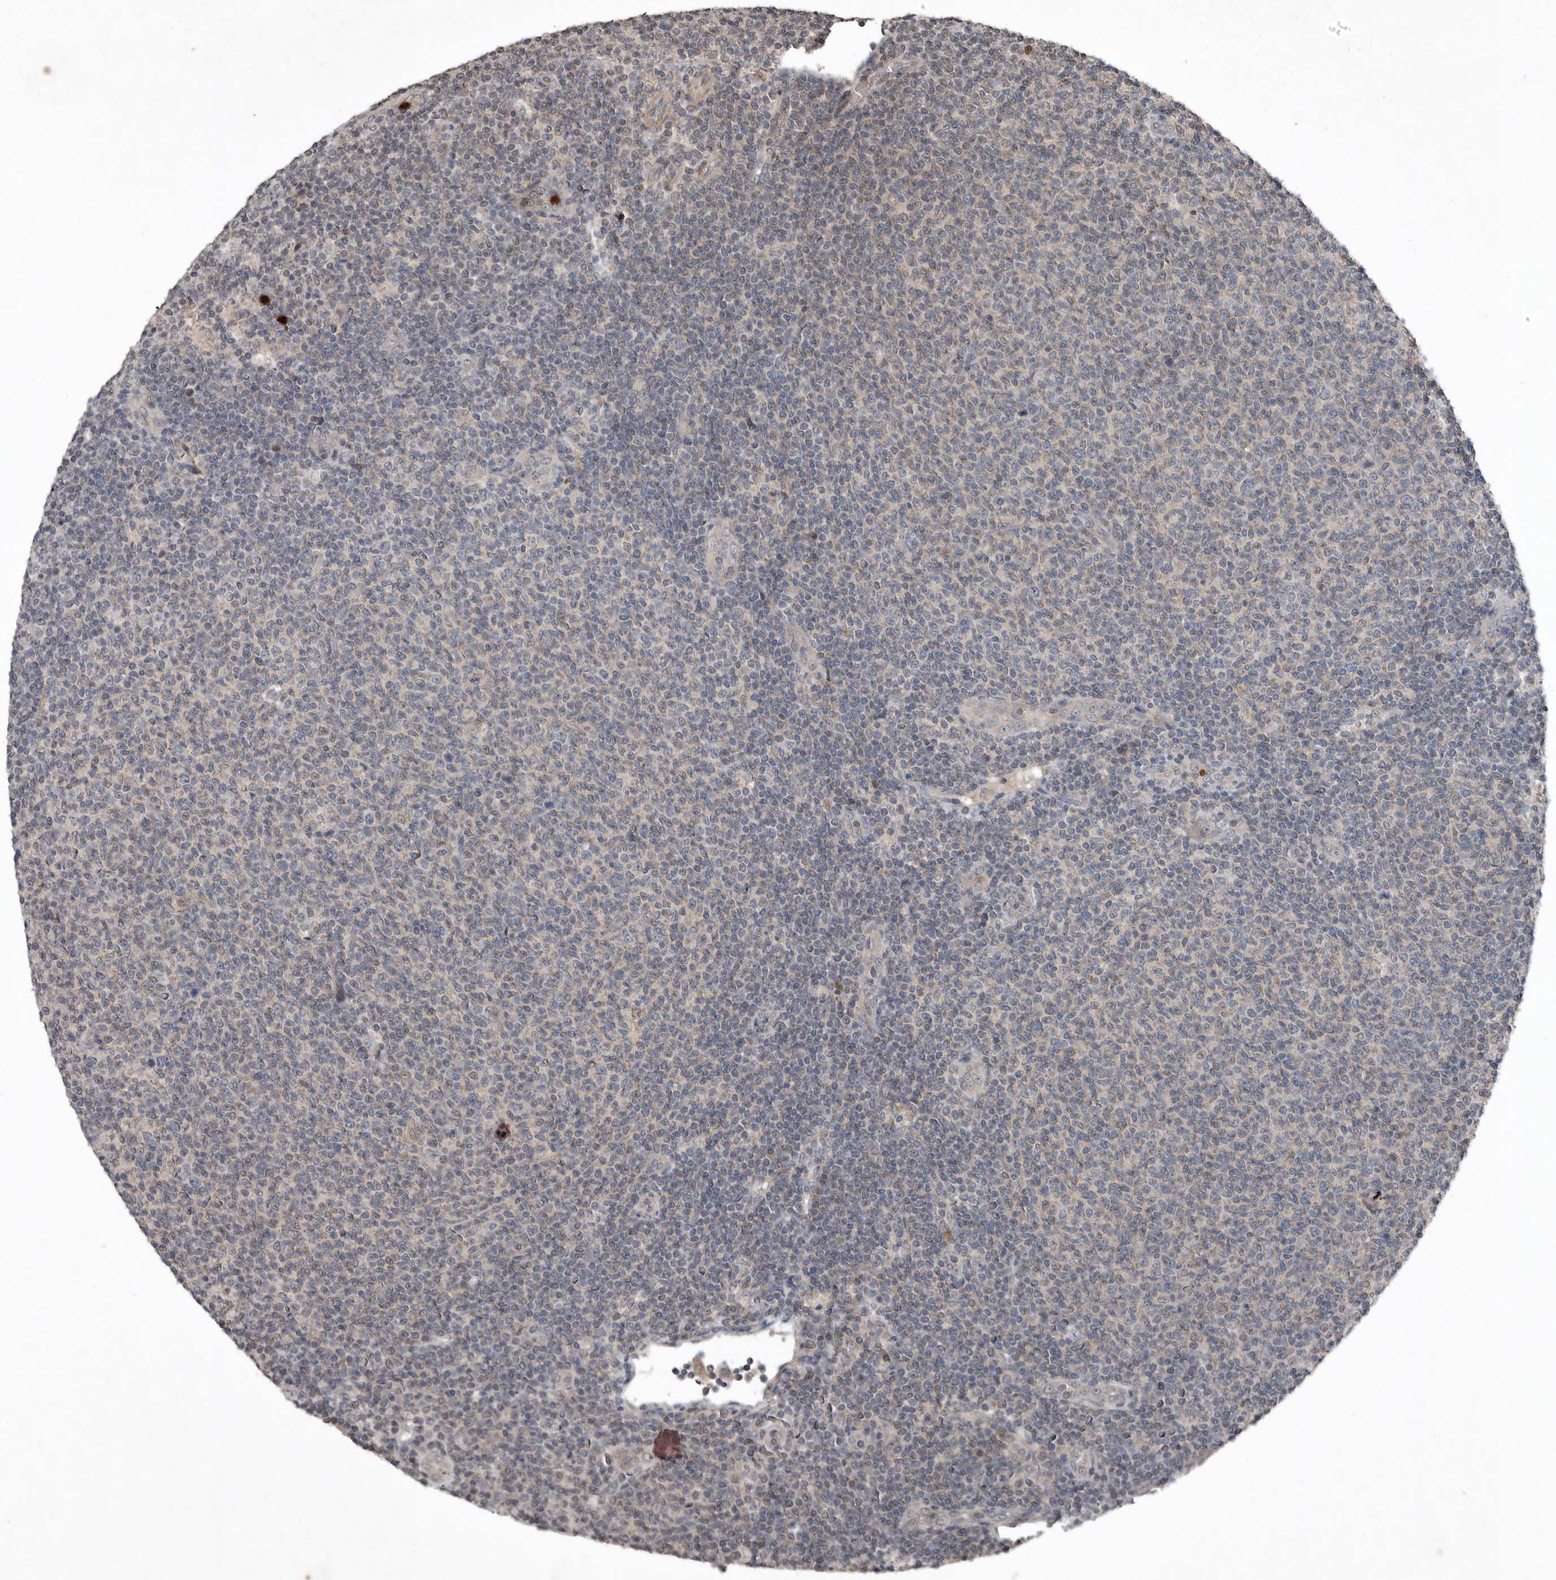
{"staining": {"intensity": "negative", "quantity": "none", "location": "none"}, "tissue": "lymphoma", "cell_type": "Tumor cells", "image_type": "cancer", "snomed": [{"axis": "morphology", "description": "Malignant lymphoma, non-Hodgkin's type, Low grade"}, {"axis": "topography", "description": "Lymph node"}], "caption": "High magnification brightfield microscopy of malignant lymphoma, non-Hodgkin's type (low-grade) stained with DAB (3,3'-diaminobenzidine) (brown) and counterstained with hematoxylin (blue): tumor cells show no significant positivity. (Immunohistochemistry (ihc), brightfield microscopy, high magnification).", "gene": "SCP2", "patient": {"sex": "male", "age": 66}}